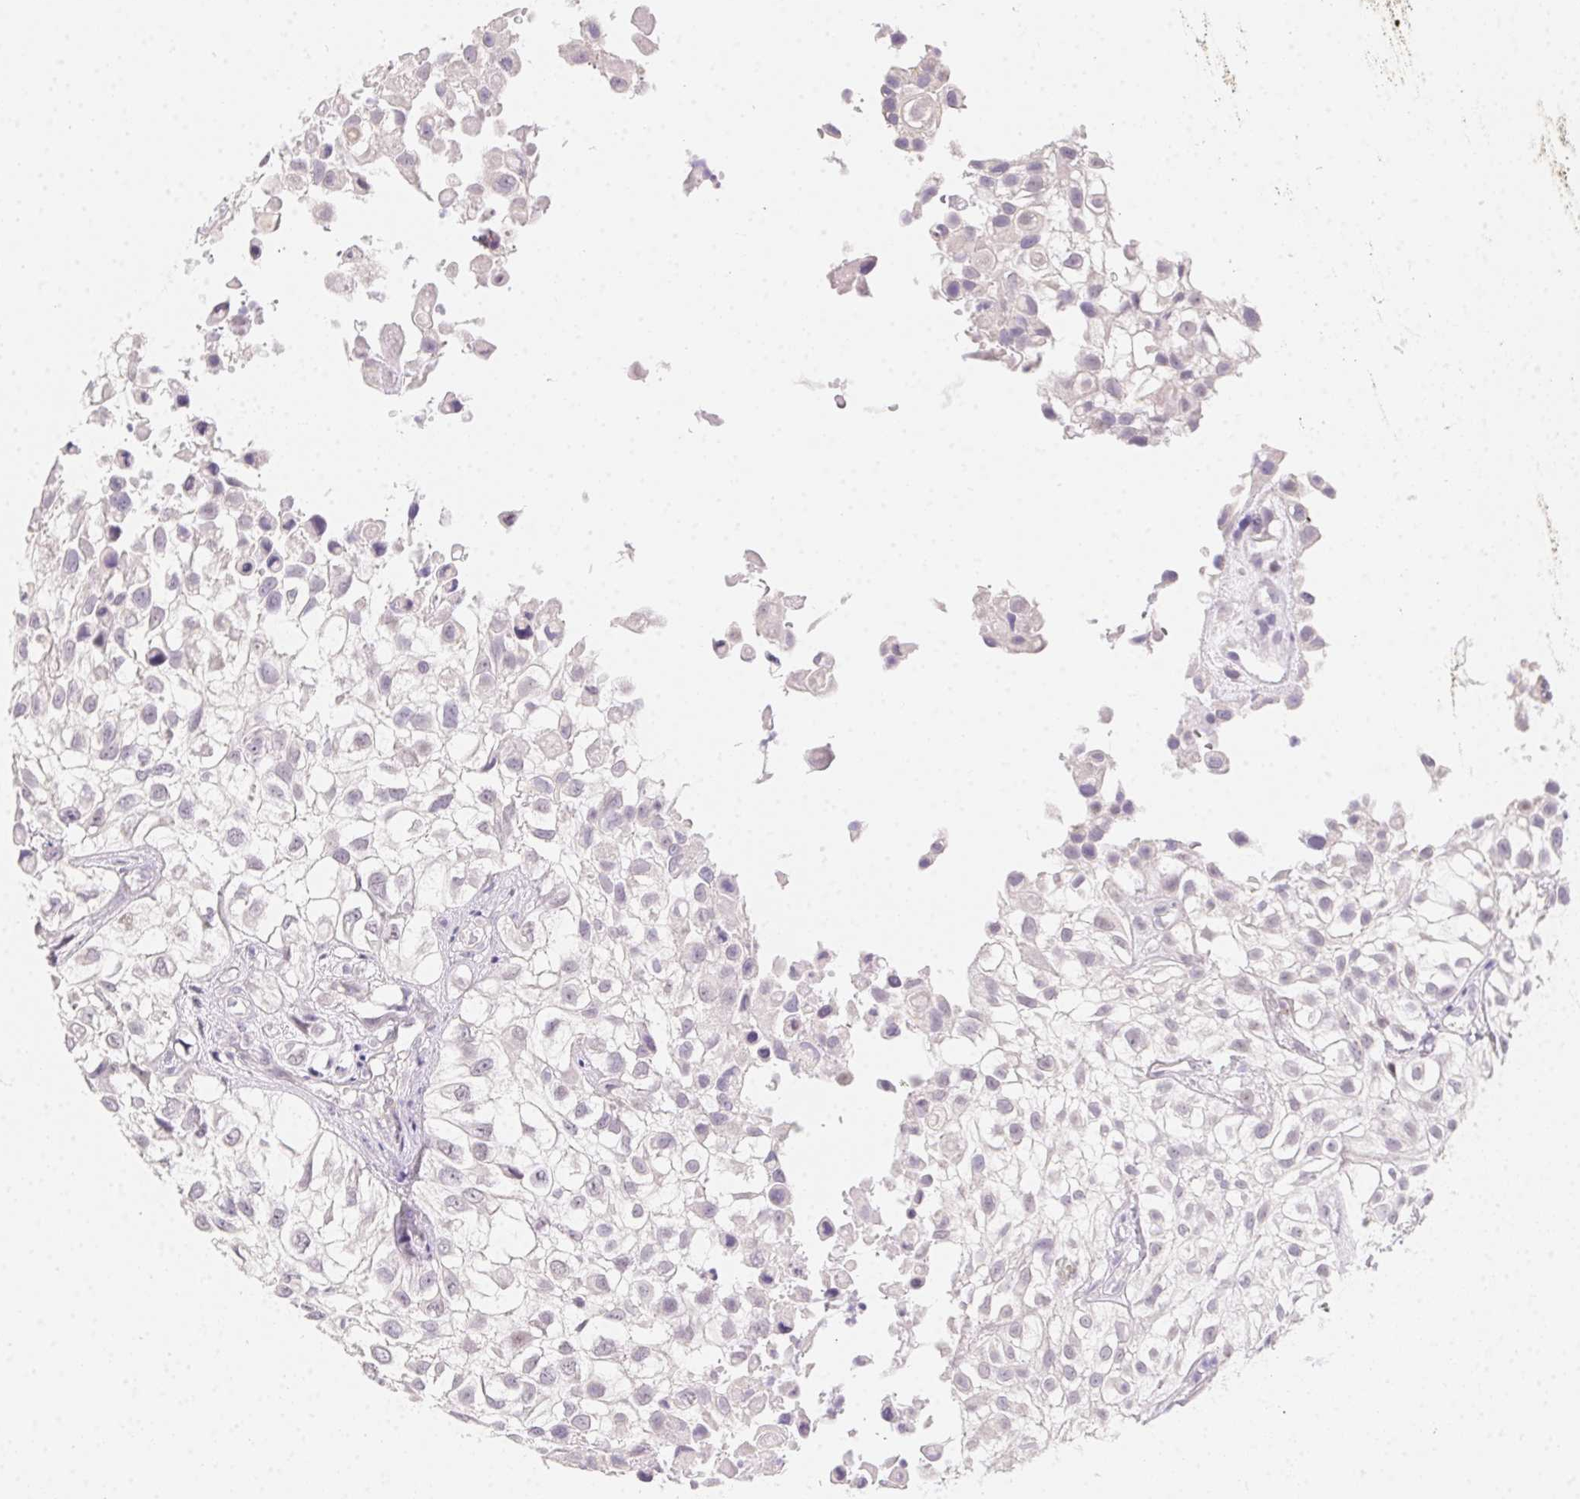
{"staining": {"intensity": "negative", "quantity": "none", "location": "none"}, "tissue": "urothelial cancer", "cell_type": "Tumor cells", "image_type": "cancer", "snomed": [{"axis": "morphology", "description": "Urothelial carcinoma, High grade"}, {"axis": "topography", "description": "Urinary bladder"}], "caption": "Immunohistochemistry of human high-grade urothelial carcinoma displays no expression in tumor cells. (DAB (3,3'-diaminobenzidine) immunohistochemistry, high magnification).", "gene": "MORC1", "patient": {"sex": "male", "age": 56}}